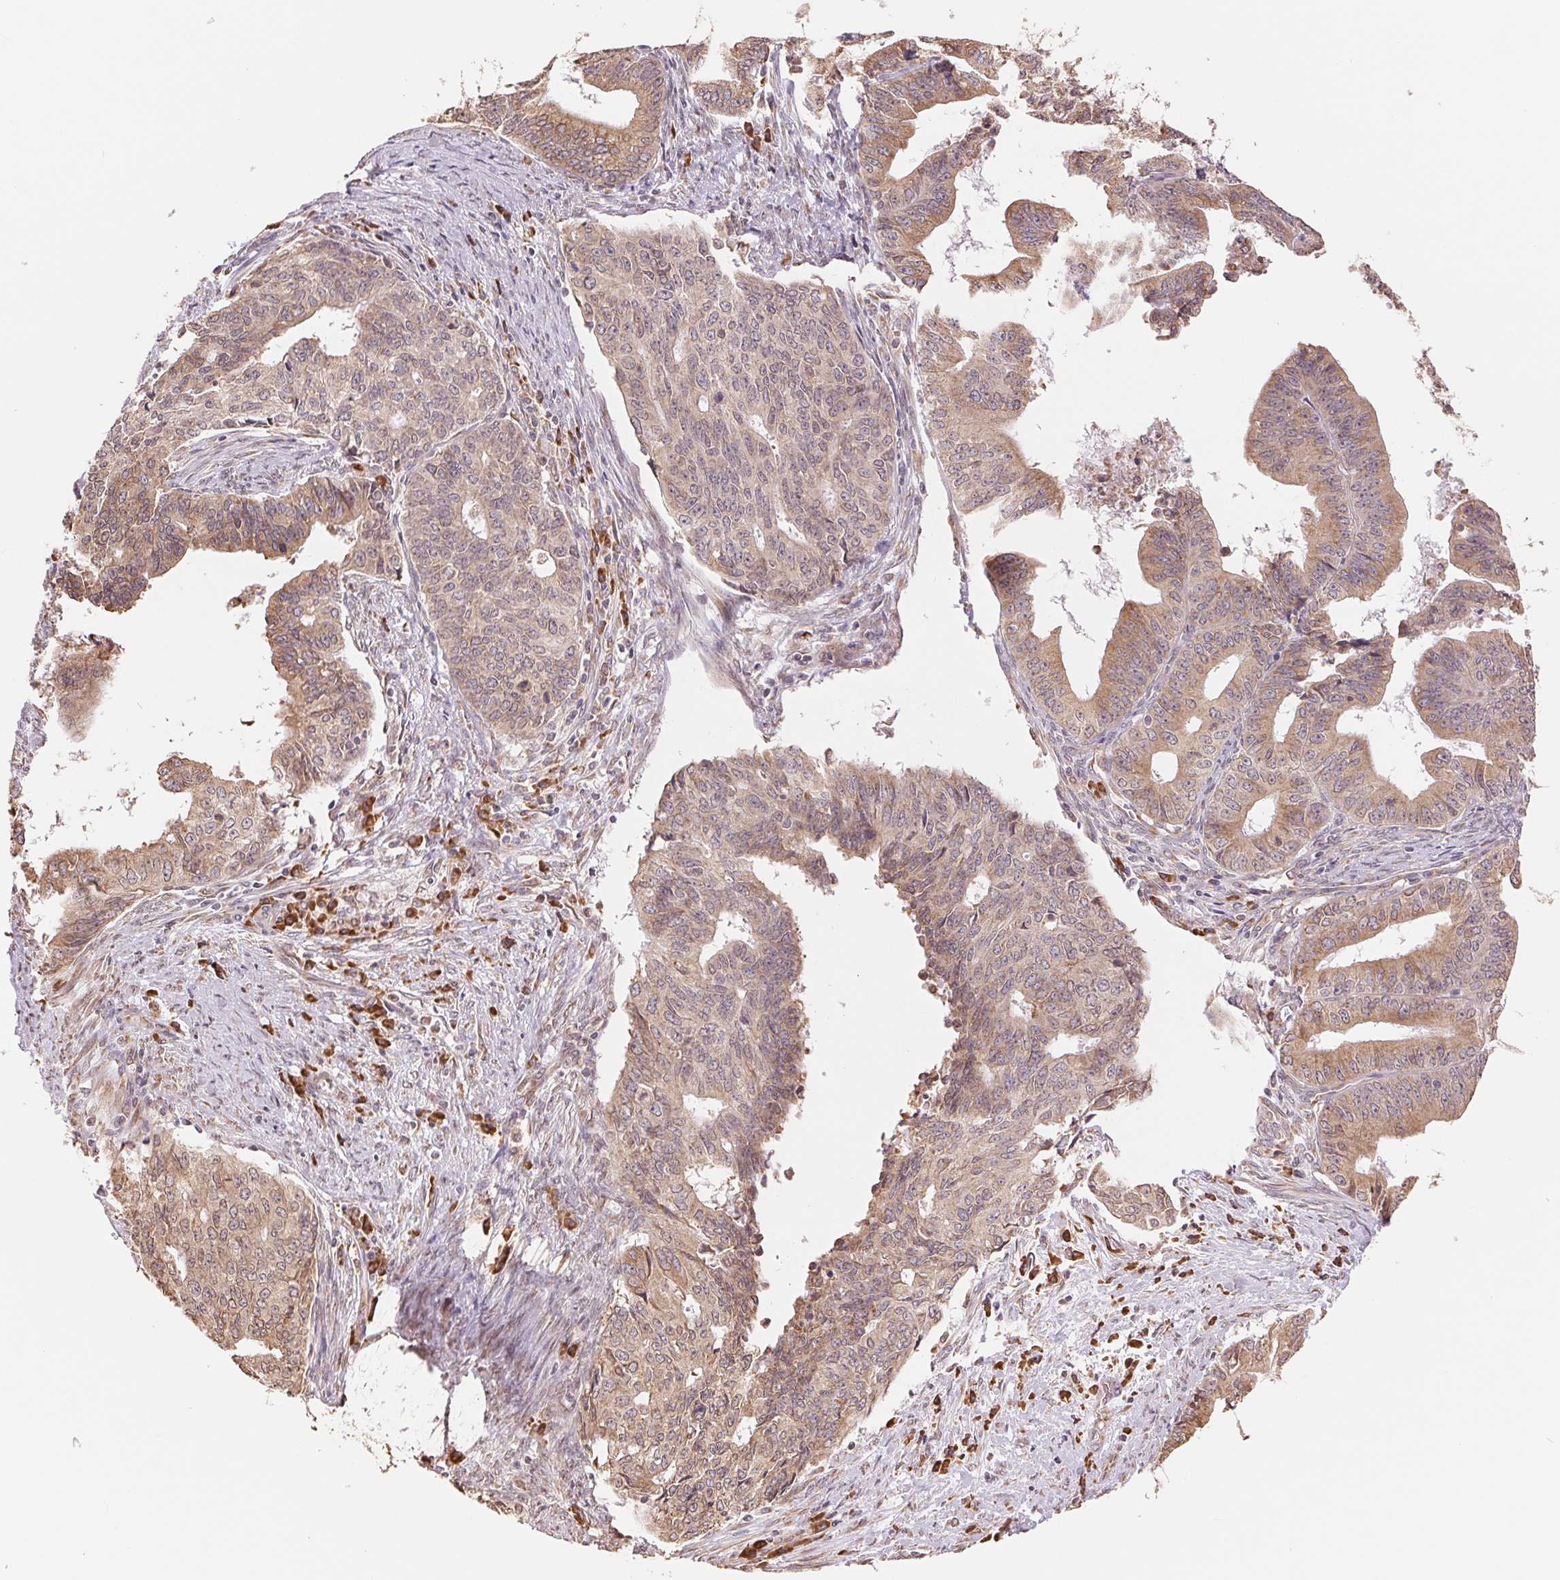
{"staining": {"intensity": "weak", "quantity": ">75%", "location": "cytoplasmic/membranous"}, "tissue": "endometrial cancer", "cell_type": "Tumor cells", "image_type": "cancer", "snomed": [{"axis": "morphology", "description": "Adenocarcinoma, NOS"}, {"axis": "topography", "description": "Endometrium"}], "caption": "Immunohistochemical staining of endometrial cancer (adenocarcinoma) shows low levels of weak cytoplasmic/membranous protein positivity in about >75% of tumor cells.", "gene": "RPN1", "patient": {"sex": "female", "age": 65}}